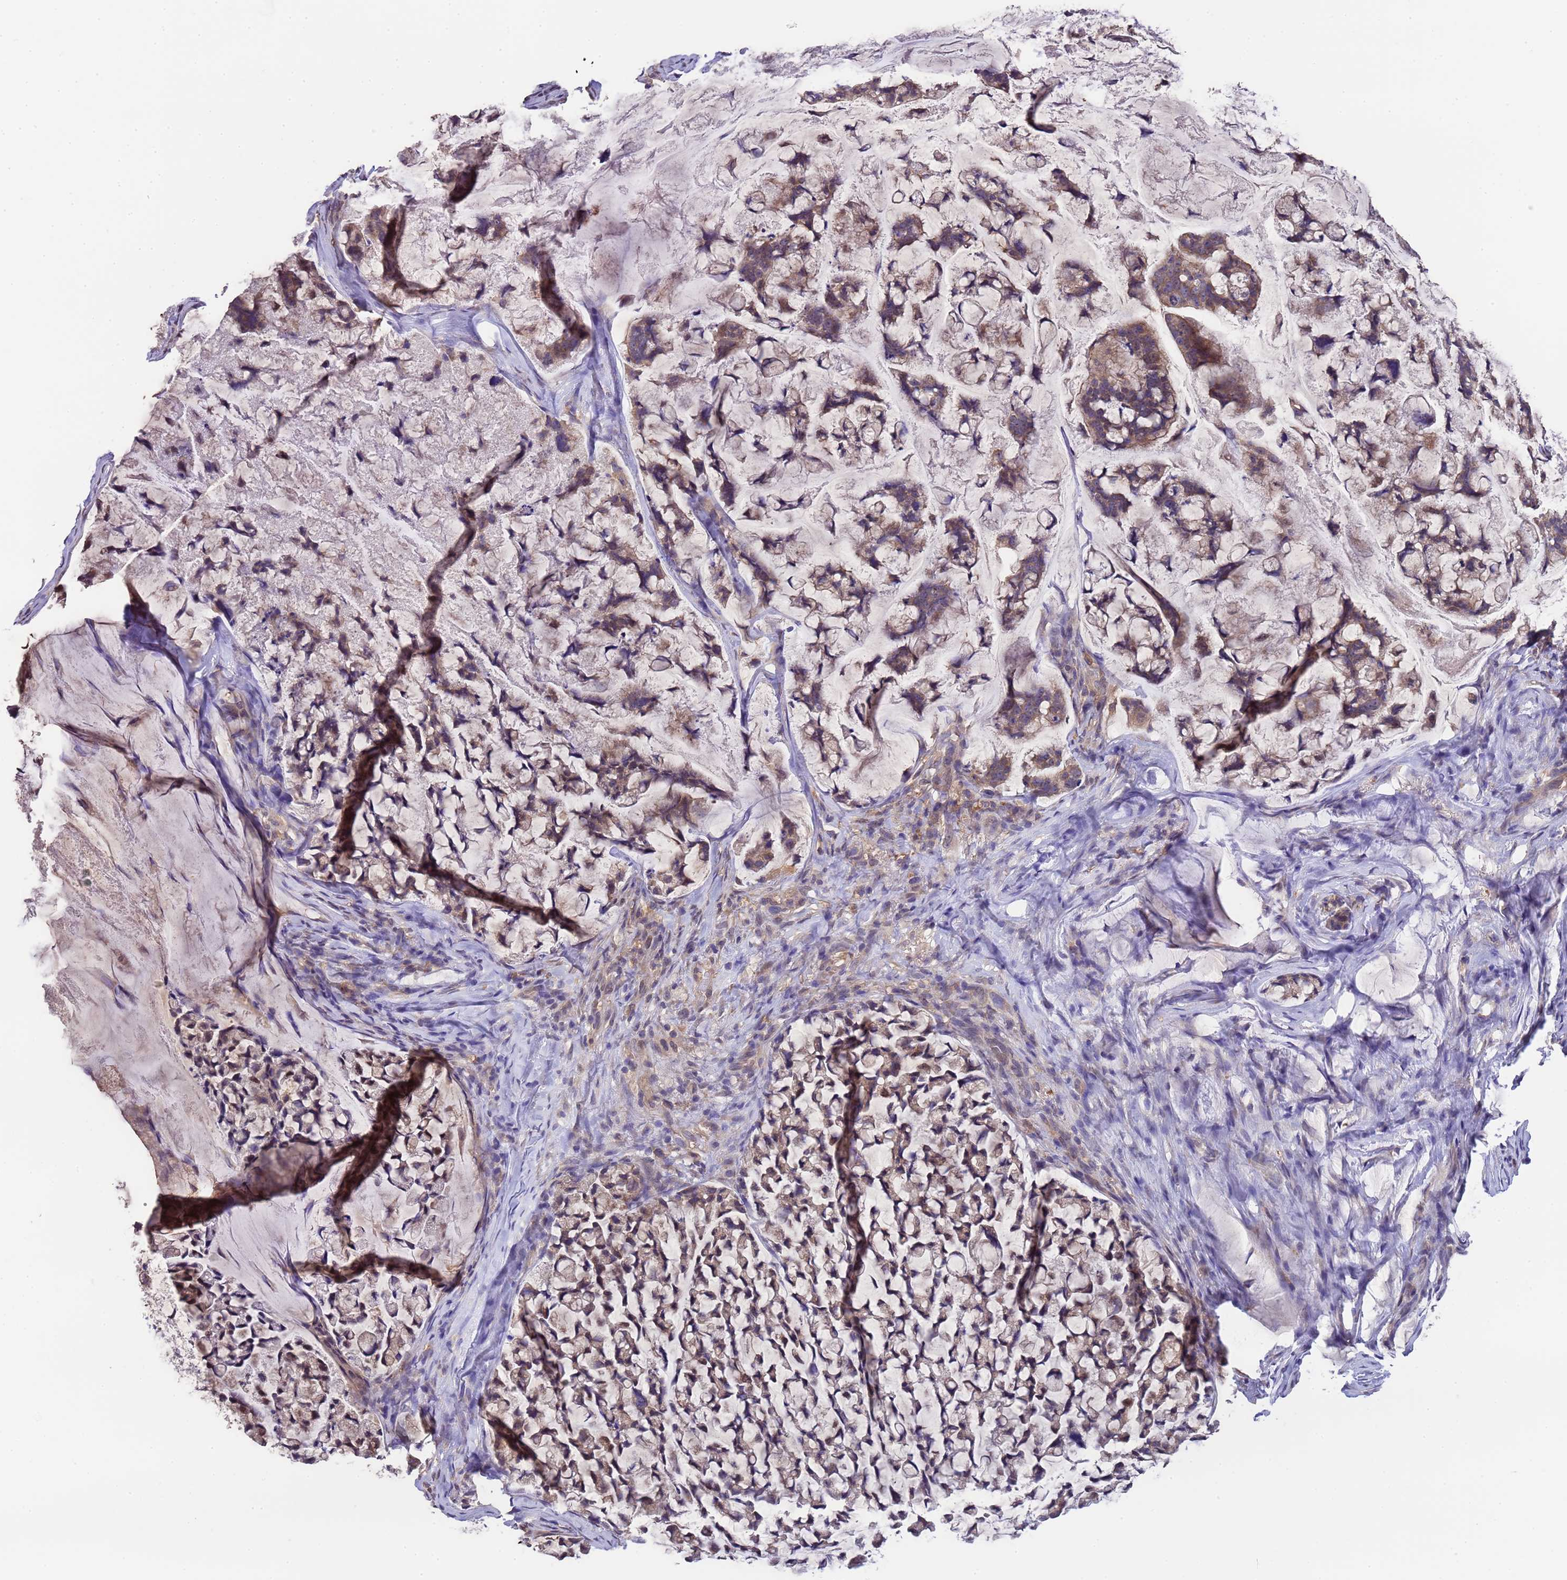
{"staining": {"intensity": "weak", "quantity": ">75%", "location": "cytoplasmic/membranous"}, "tissue": "stomach cancer", "cell_type": "Tumor cells", "image_type": "cancer", "snomed": [{"axis": "morphology", "description": "Adenocarcinoma, NOS"}, {"axis": "topography", "description": "Stomach, lower"}], "caption": "Protein staining of stomach cancer tissue displays weak cytoplasmic/membranous expression in about >75% of tumor cells. (Stains: DAB (3,3'-diaminobenzidine) in brown, nuclei in blue, Microscopy: brightfield microscopy at high magnification).", "gene": "NPHP1", "patient": {"sex": "male", "age": 67}}